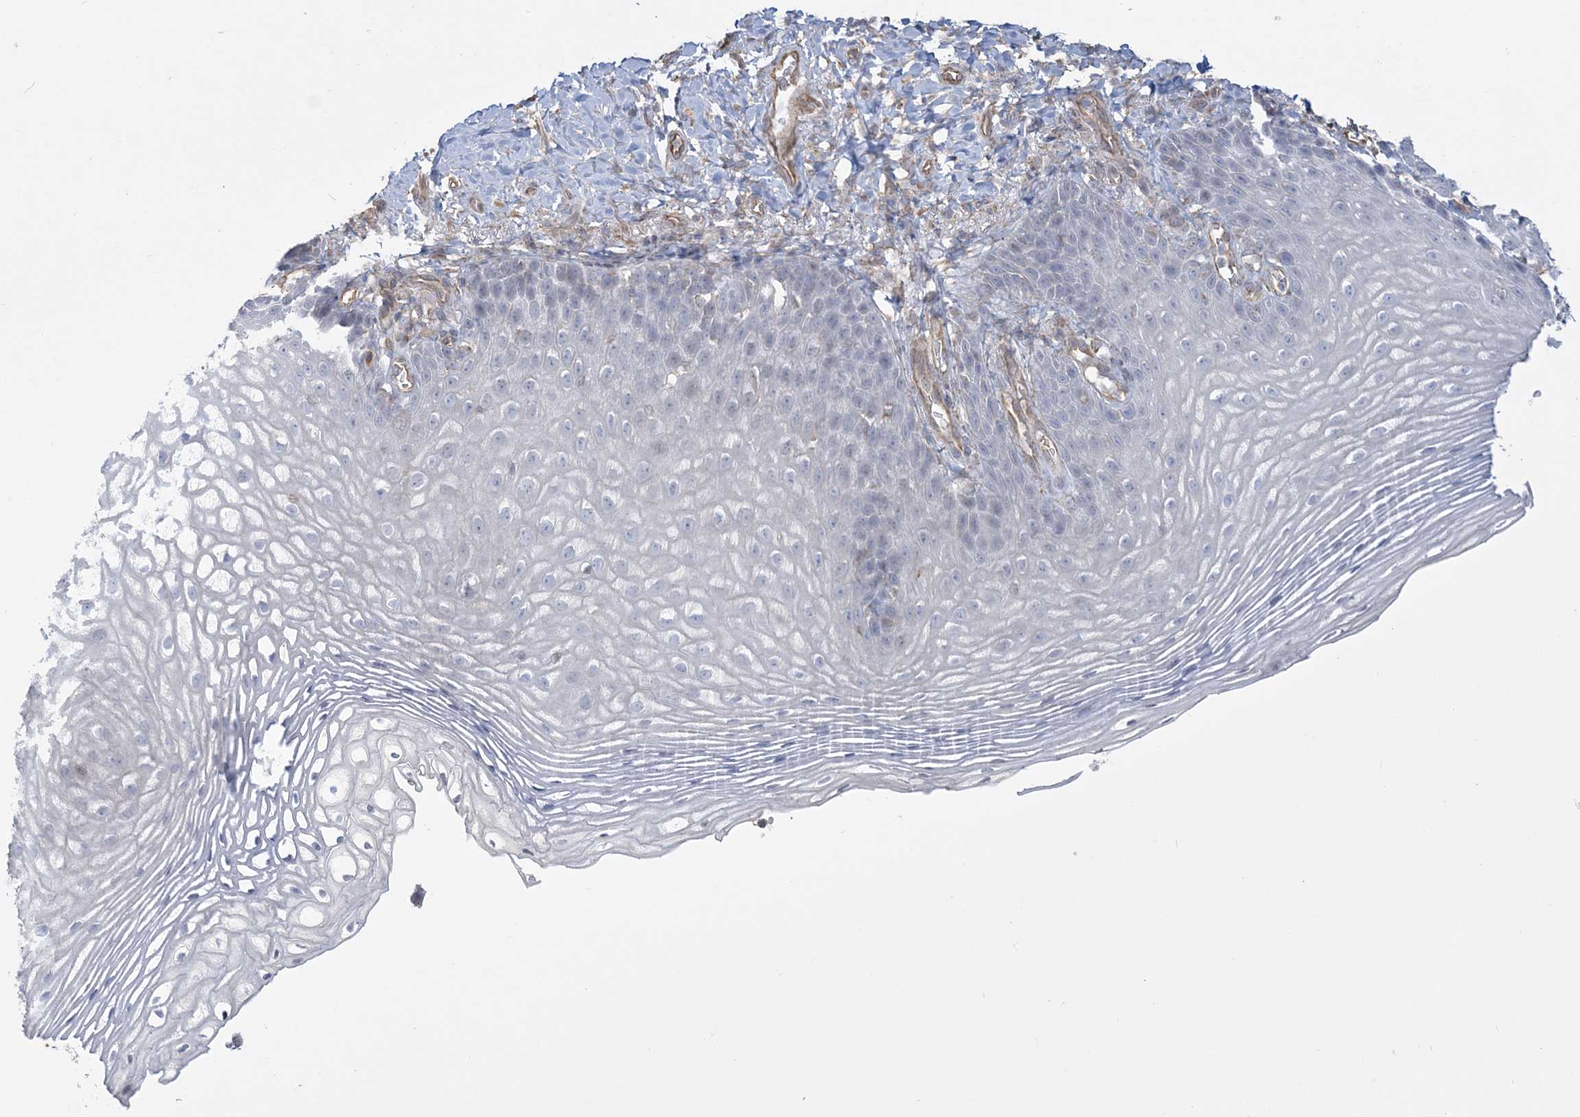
{"staining": {"intensity": "negative", "quantity": "none", "location": "none"}, "tissue": "vagina", "cell_type": "Squamous epithelial cells", "image_type": "normal", "snomed": [{"axis": "morphology", "description": "Normal tissue, NOS"}, {"axis": "topography", "description": "Vagina"}], "caption": "Protein analysis of benign vagina displays no significant positivity in squamous epithelial cells.", "gene": "ZNF821", "patient": {"sex": "female", "age": 60}}